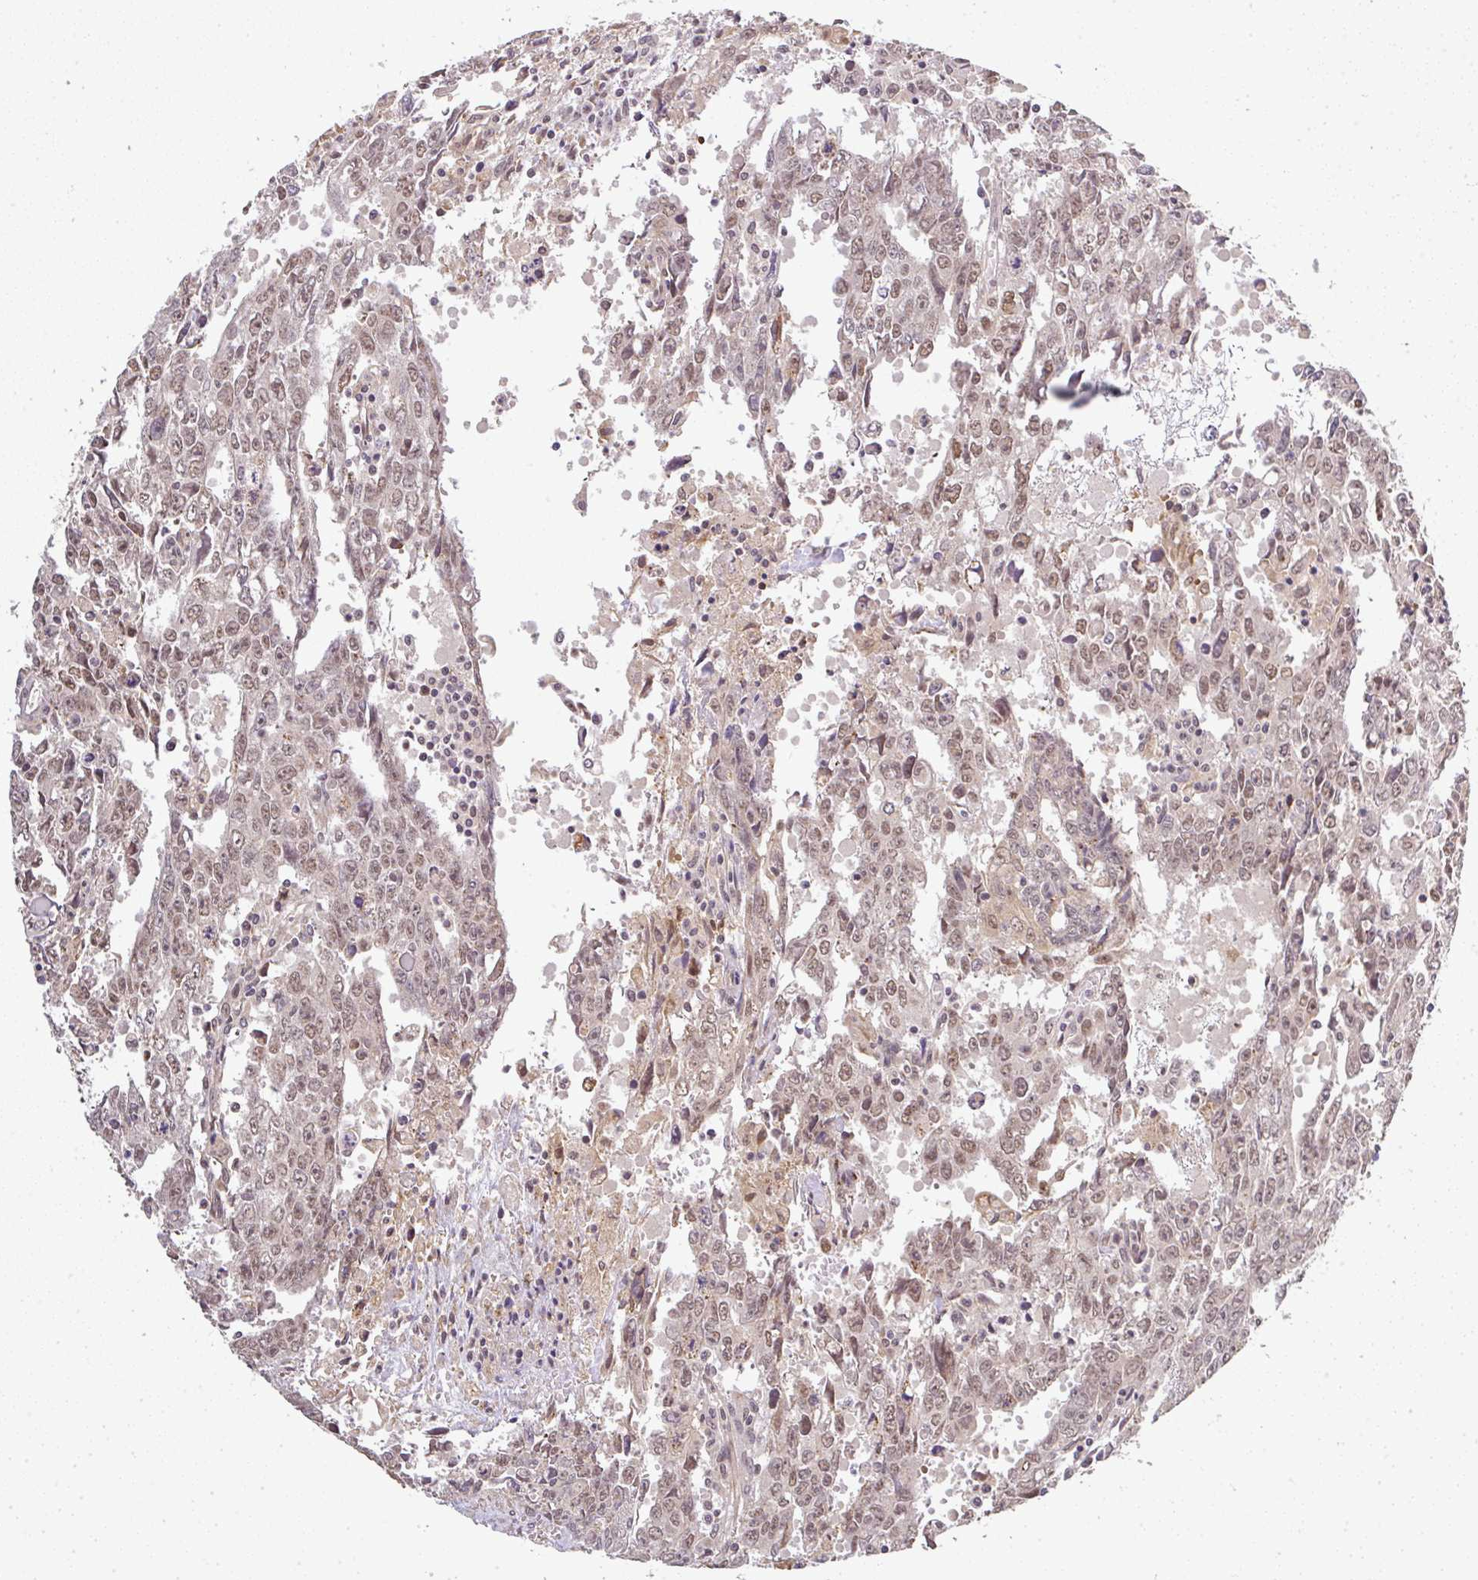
{"staining": {"intensity": "weak", "quantity": ">75%", "location": "nuclear"}, "tissue": "testis cancer", "cell_type": "Tumor cells", "image_type": "cancer", "snomed": [{"axis": "morphology", "description": "Carcinoma, Embryonal, NOS"}, {"axis": "topography", "description": "Testis"}], "caption": "Human testis cancer (embryonal carcinoma) stained with a protein marker displays weak staining in tumor cells.", "gene": "FAM153A", "patient": {"sex": "male", "age": 22}}